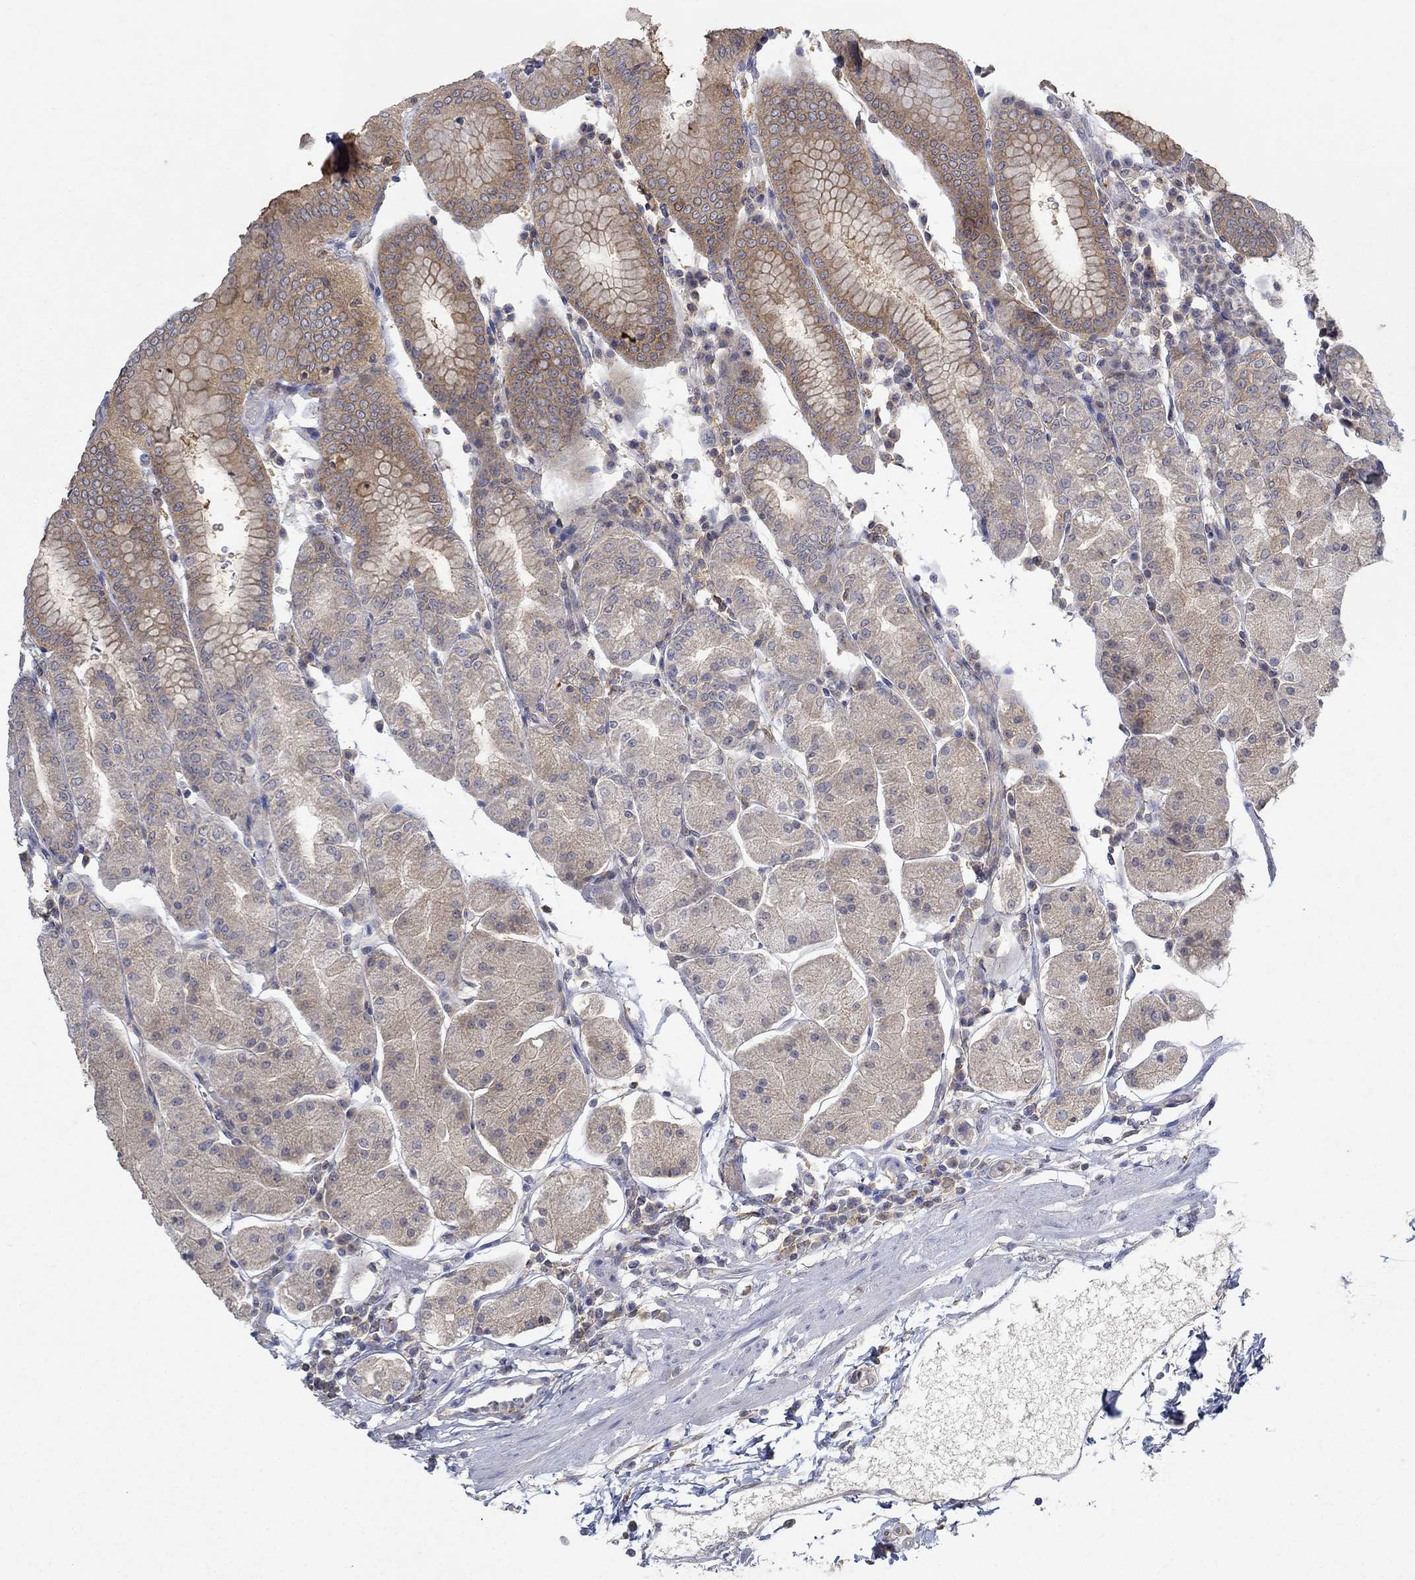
{"staining": {"intensity": "moderate", "quantity": "25%-75%", "location": "cytoplasmic/membranous"}, "tissue": "stomach", "cell_type": "Glandular cells", "image_type": "normal", "snomed": [{"axis": "morphology", "description": "Normal tissue, NOS"}, {"axis": "topography", "description": "Stomach"}], "caption": "Protein staining shows moderate cytoplasmic/membranous expression in approximately 25%-75% of glandular cells in benign stomach. The staining was performed using DAB (3,3'-diaminobenzidine) to visualize the protein expression in brown, while the nuclei were stained in blue with hematoxylin (Magnification: 20x).", "gene": "MTHFR", "patient": {"sex": "male", "age": 54}}